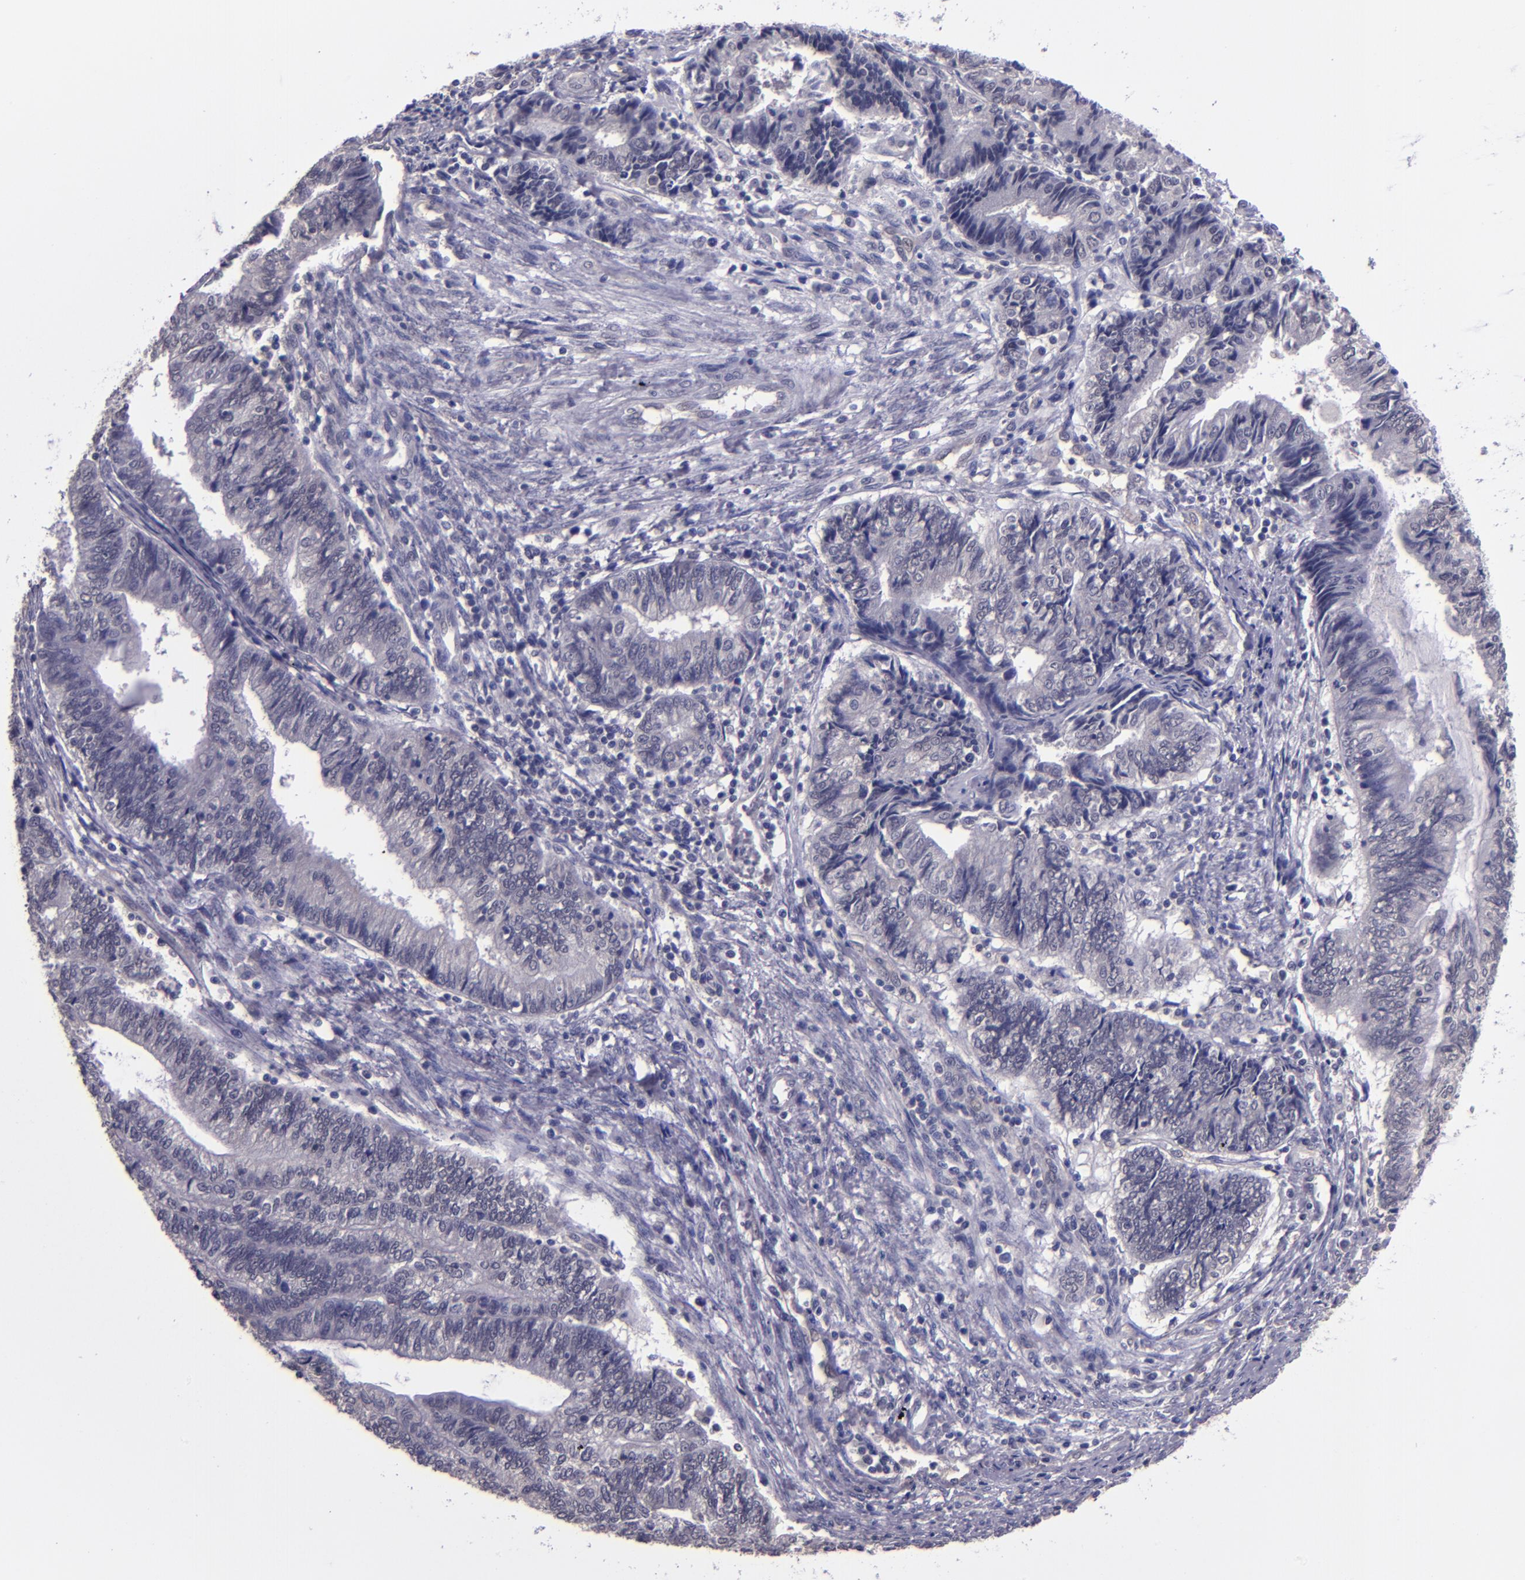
{"staining": {"intensity": "negative", "quantity": "none", "location": "none"}, "tissue": "endometrial cancer", "cell_type": "Tumor cells", "image_type": "cancer", "snomed": [{"axis": "morphology", "description": "Adenocarcinoma, NOS"}, {"axis": "topography", "description": "Uterus"}, {"axis": "topography", "description": "Endometrium"}], "caption": "An immunohistochemistry photomicrograph of adenocarcinoma (endometrial) is shown. There is no staining in tumor cells of adenocarcinoma (endometrial). Nuclei are stained in blue.", "gene": "CEBPE", "patient": {"sex": "female", "age": 70}}